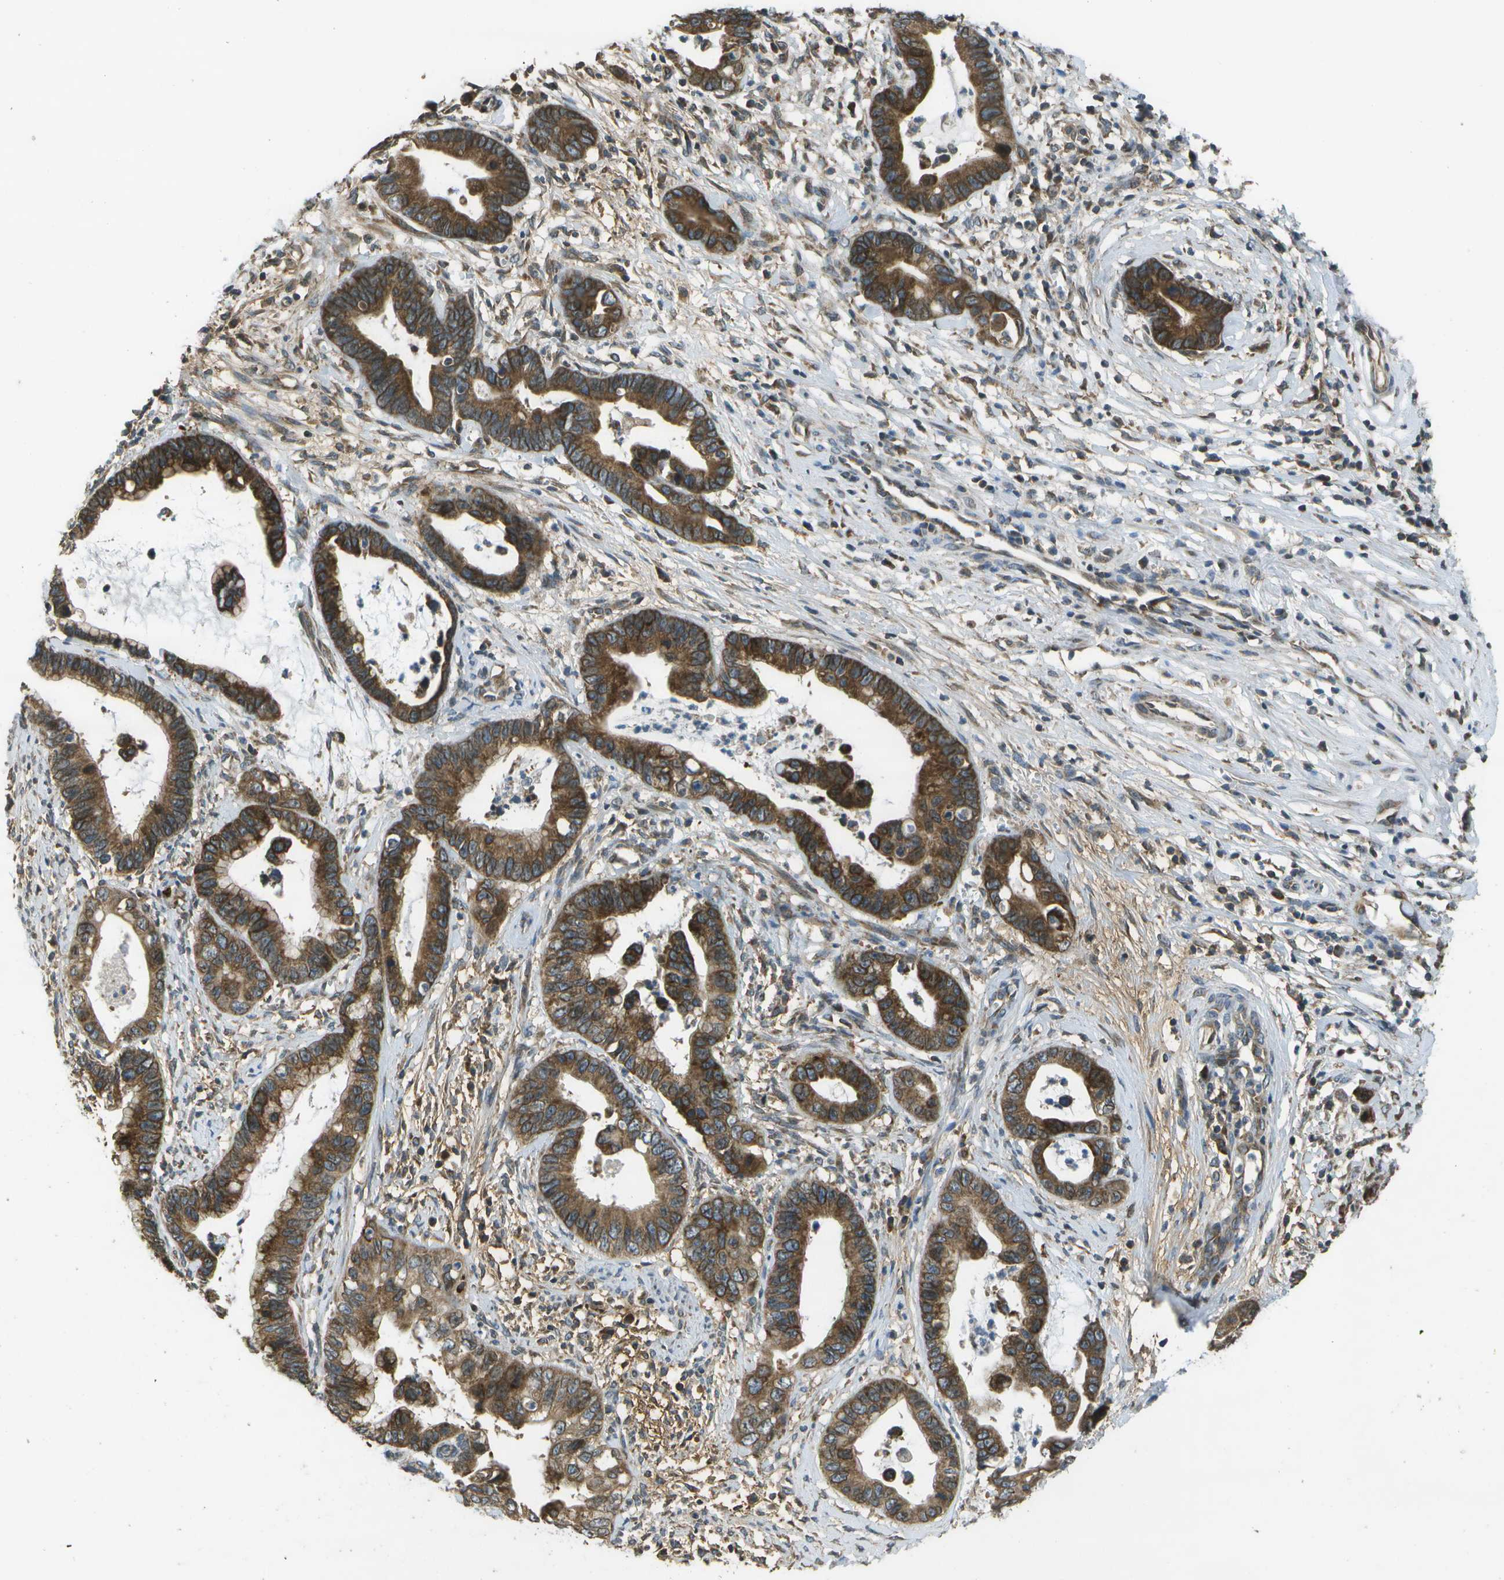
{"staining": {"intensity": "strong", "quantity": ">75%", "location": "cytoplasmic/membranous"}, "tissue": "cervical cancer", "cell_type": "Tumor cells", "image_type": "cancer", "snomed": [{"axis": "morphology", "description": "Adenocarcinoma, NOS"}, {"axis": "topography", "description": "Cervix"}], "caption": "A photomicrograph of cervical adenocarcinoma stained for a protein demonstrates strong cytoplasmic/membranous brown staining in tumor cells.", "gene": "HFE", "patient": {"sex": "female", "age": 44}}